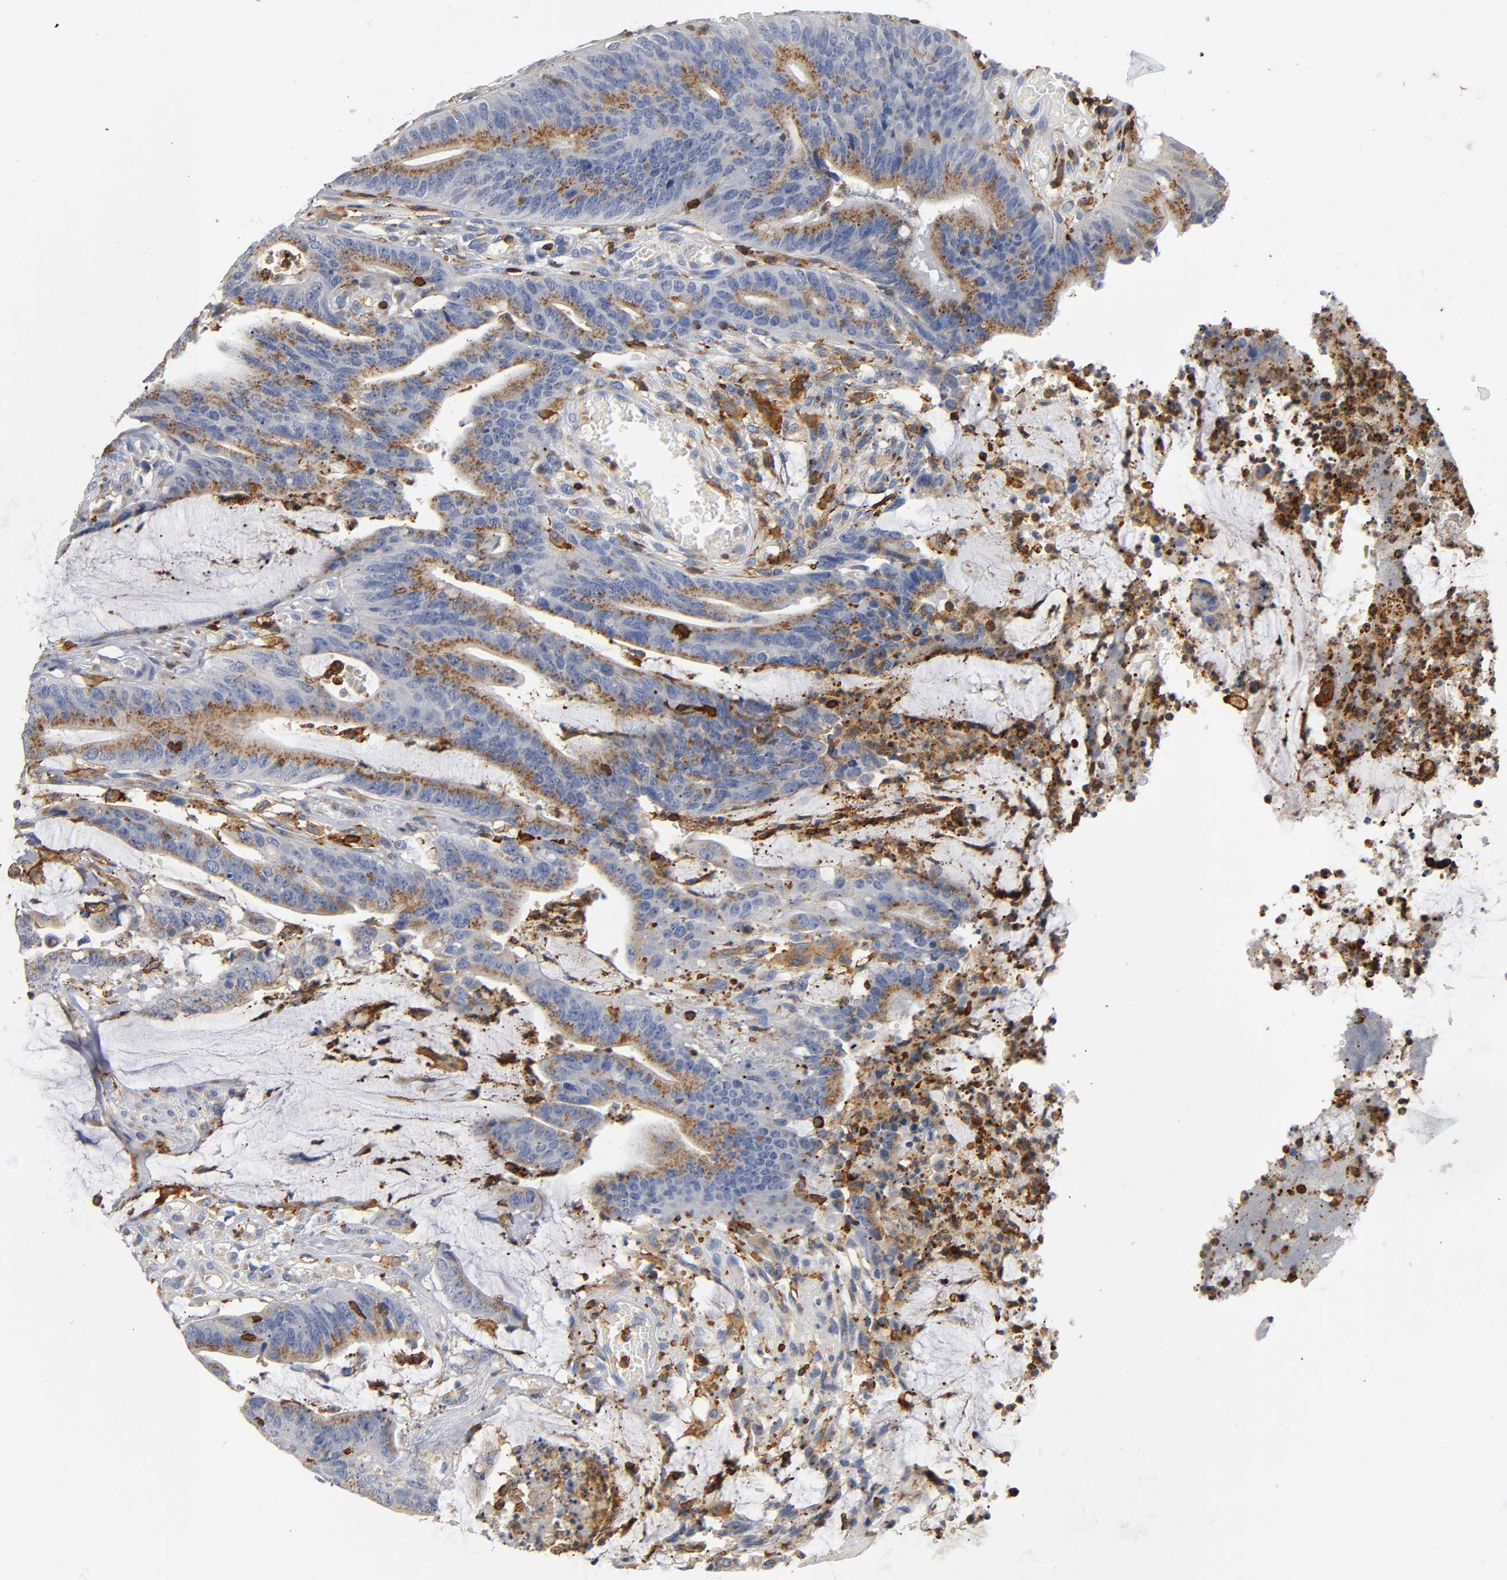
{"staining": {"intensity": "moderate", "quantity": ">75%", "location": "cytoplasmic/membranous"}, "tissue": "colorectal cancer", "cell_type": "Tumor cells", "image_type": "cancer", "snomed": [{"axis": "morphology", "description": "Adenocarcinoma, NOS"}, {"axis": "topography", "description": "Rectum"}], "caption": "Brown immunohistochemical staining in colorectal cancer exhibits moderate cytoplasmic/membranous positivity in about >75% of tumor cells. (brown staining indicates protein expression, while blue staining denotes nuclei).", "gene": "CAPN10", "patient": {"sex": "female", "age": 66}}